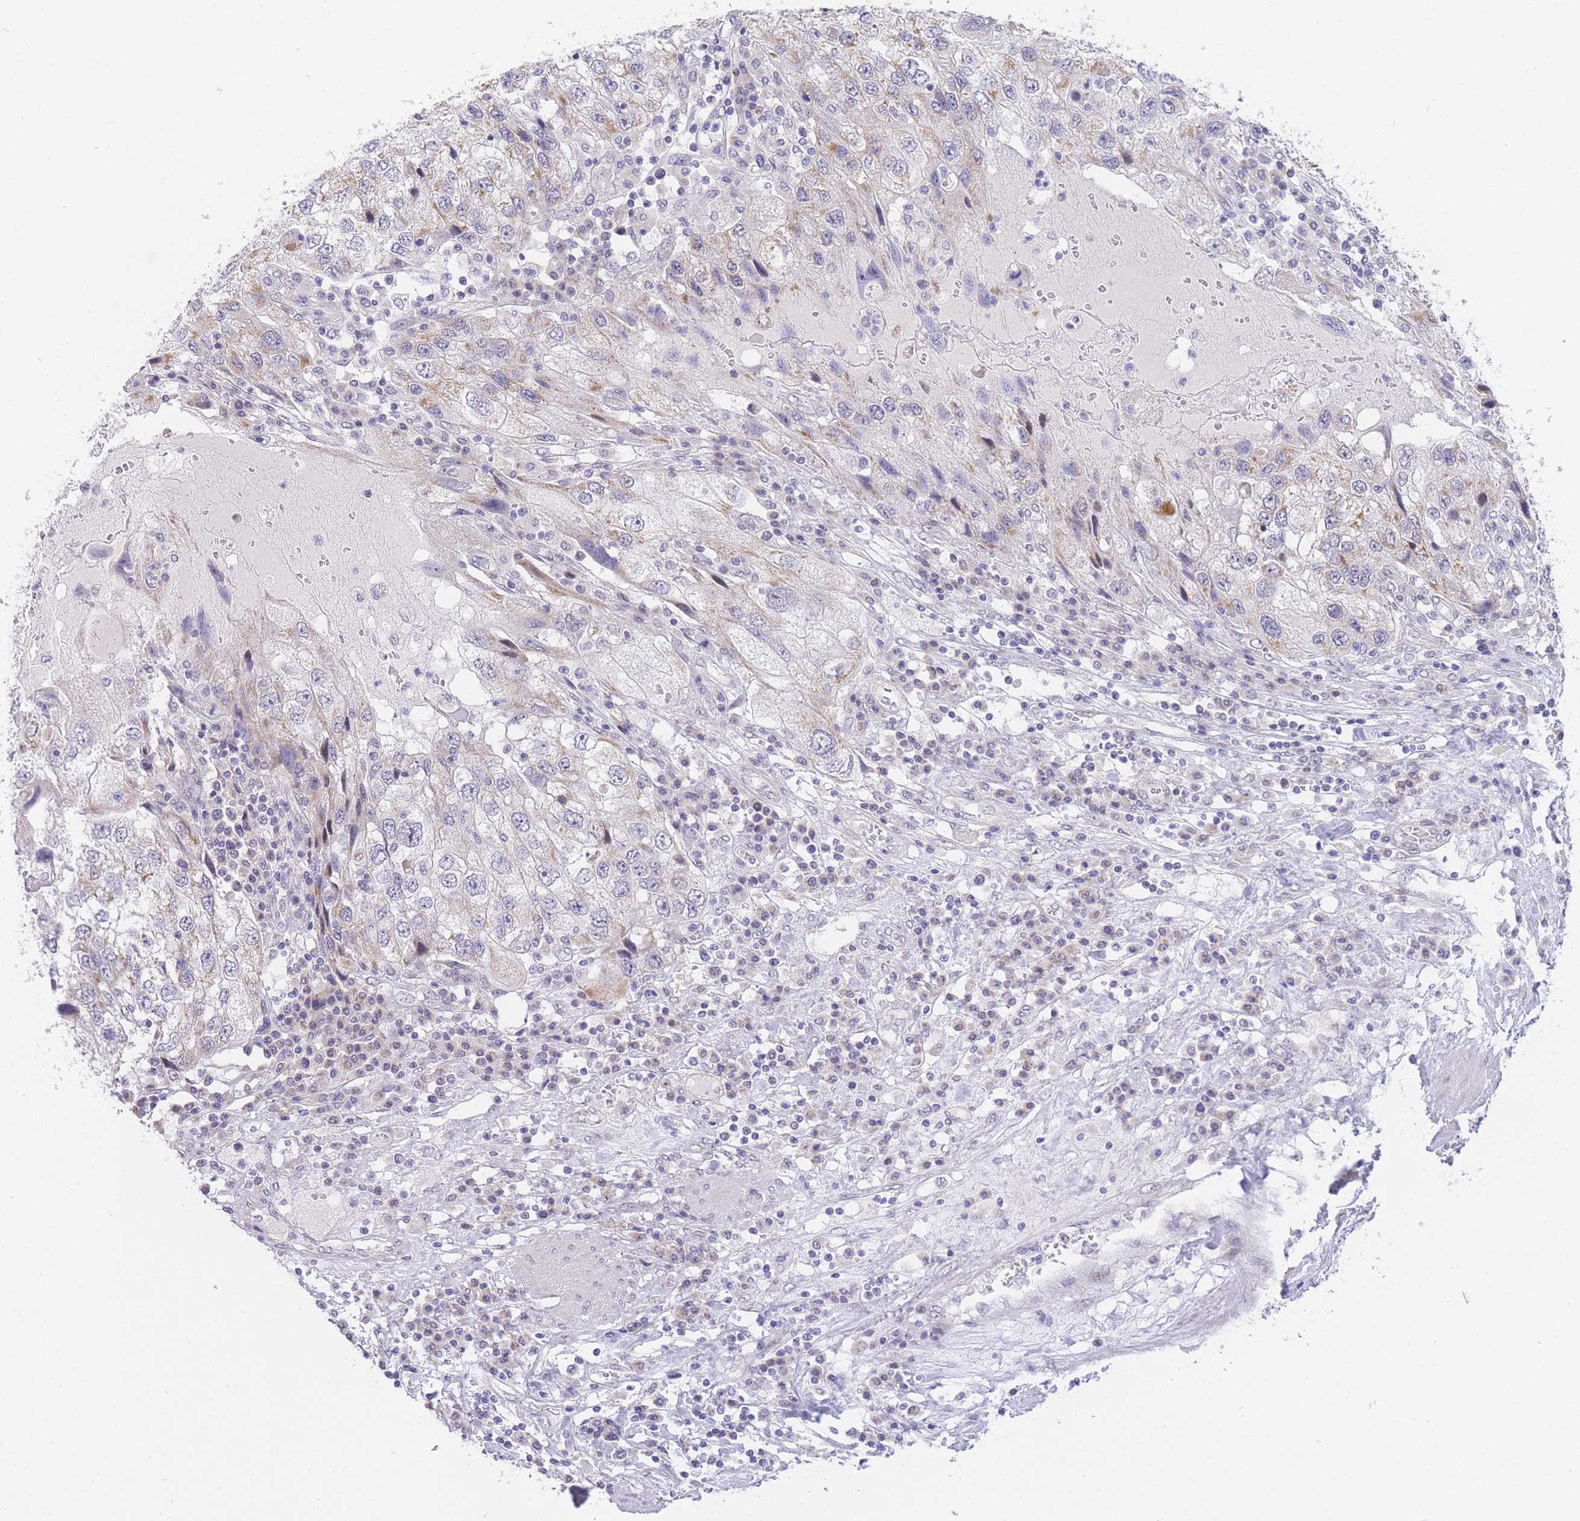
{"staining": {"intensity": "weak", "quantity": "<25%", "location": "cytoplasmic/membranous"}, "tissue": "endometrial cancer", "cell_type": "Tumor cells", "image_type": "cancer", "snomed": [{"axis": "morphology", "description": "Adenocarcinoma, NOS"}, {"axis": "topography", "description": "Endometrium"}], "caption": "Immunohistochemical staining of human endometrial cancer exhibits no significant expression in tumor cells.", "gene": "UBXN7", "patient": {"sex": "female", "age": 49}}